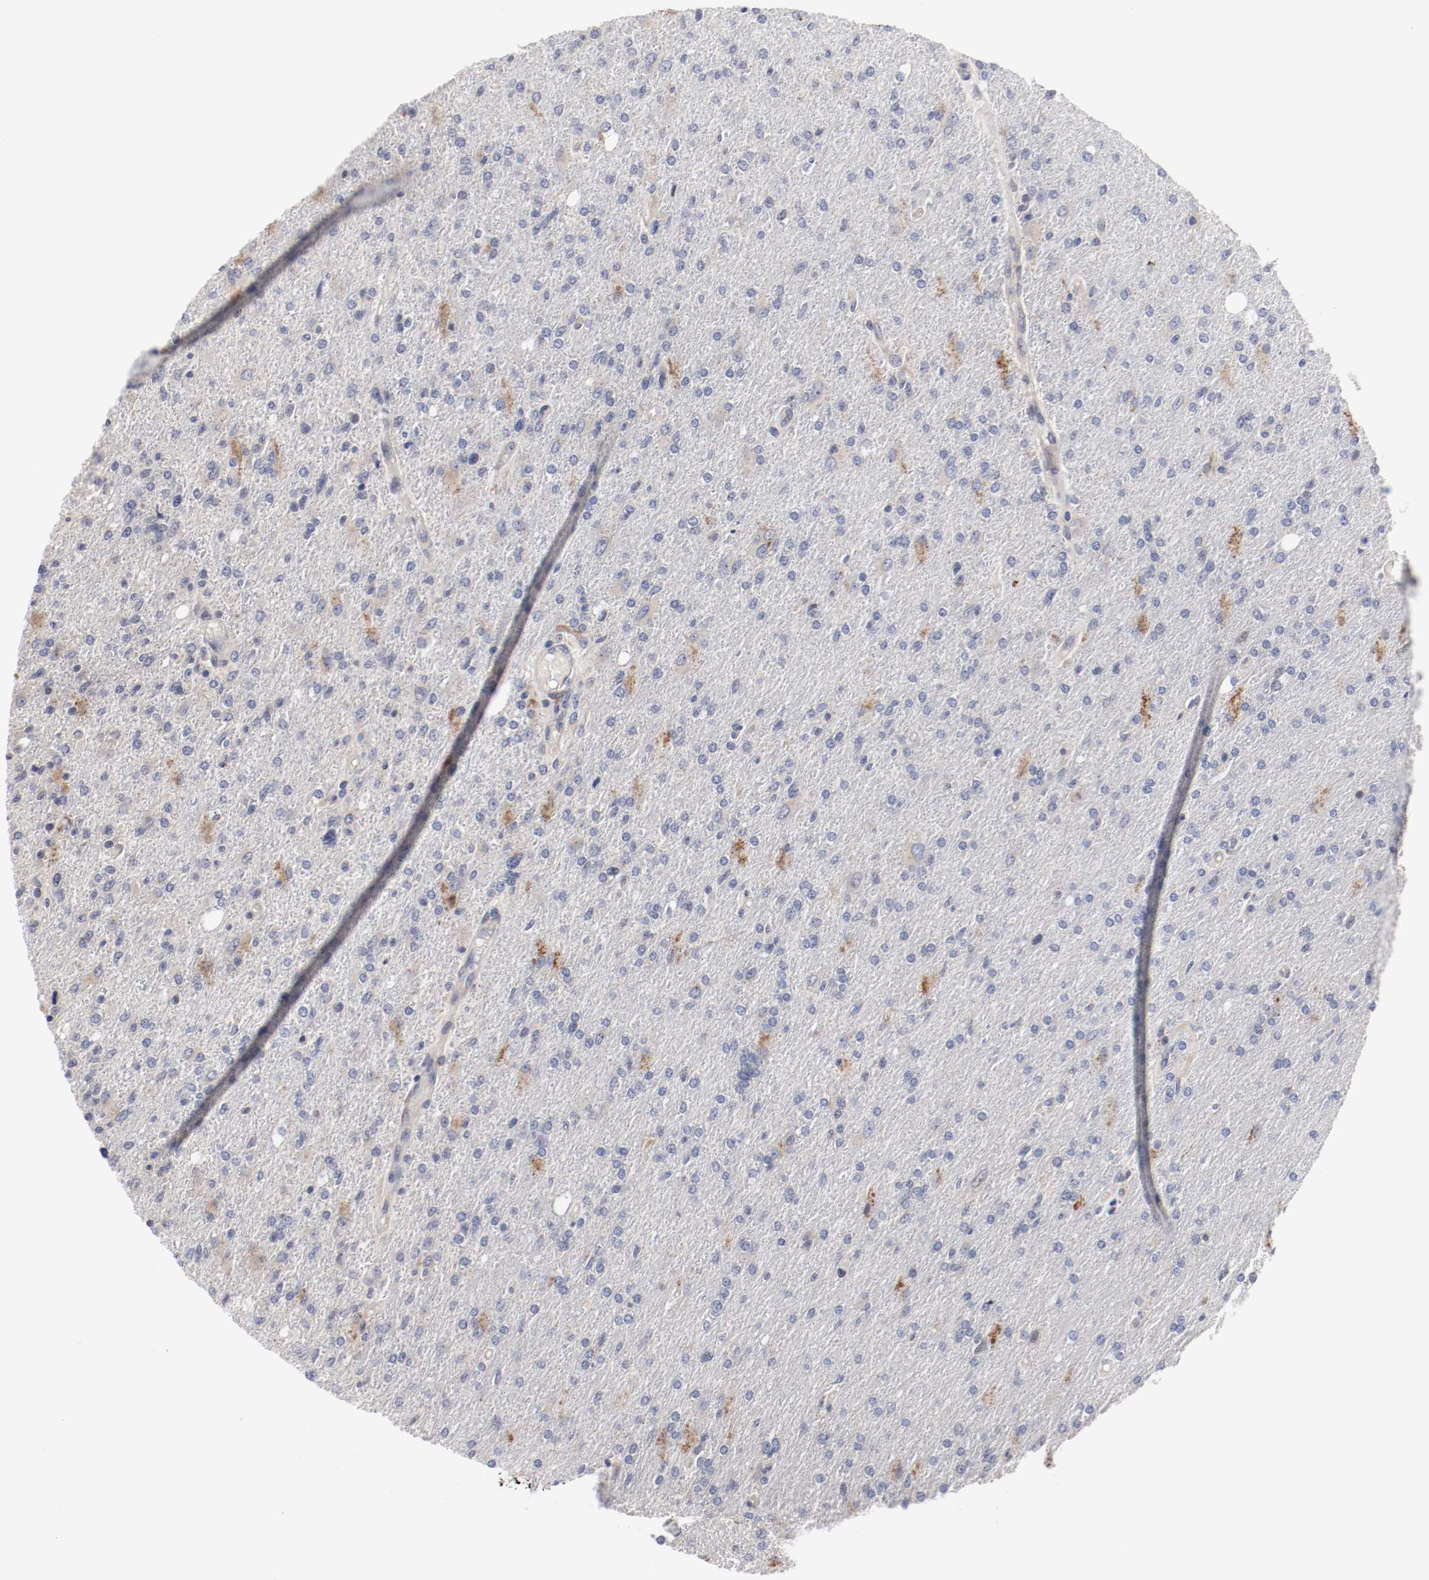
{"staining": {"intensity": "moderate", "quantity": "<25%", "location": "cytoplasmic/membranous"}, "tissue": "glioma", "cell_type": "Tumor cells", "image_type": "cancer", "snomed": [{"axis": "morphology", "description": "Glioma, malignant, High grade"}, {"axis": "topography", "description": "Cerebral cortex"}], "caption": "Glioma stained with a brown dye shows moderate cytoplasmic/membranous positive positivity in approximately <25% of tumor cells.", "gene": "GPR143", "patient": {"sex": "male", "age": 76}}